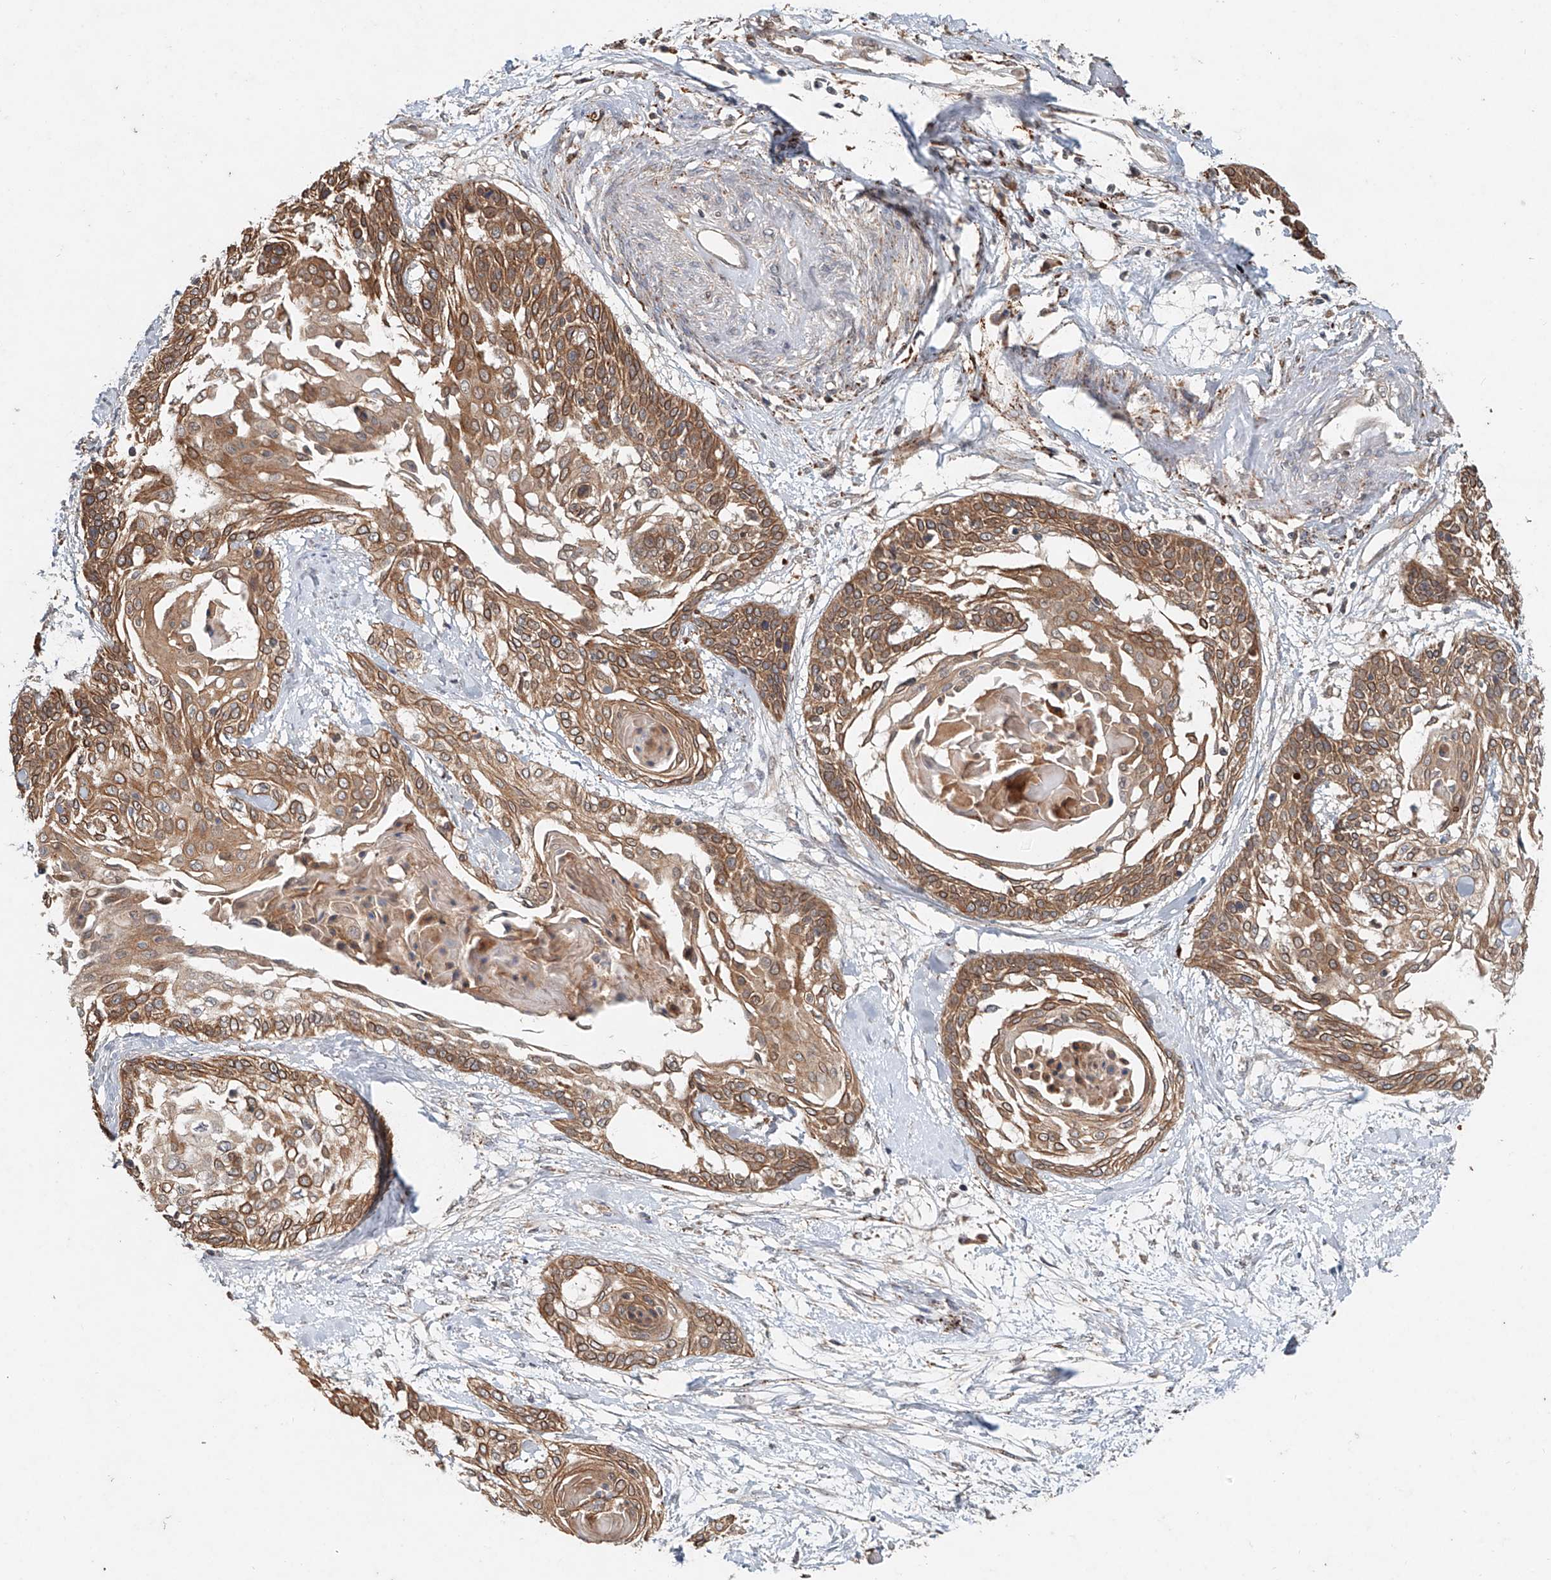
{"staining": {"intensity": "moderate", "quantity": ">75%", "location": "cytoplasmic/membranous"}, "tissue": "cervical cancer", "cell_type": "Tumor cells", "image_type": "cancer", "snomed": [{"axis": "morphology", "description": "Squamous cell carcinoma, NOS"}, {"axis": "topography", "description": "Cervix"}], "caption": "A high-resolution histopathology image shows IHC staining of cervical cancer (squamous cell carcinoma), which demonstrates moderate cytoplasmic/membranous positivity in about >75% of tumor cells. (DAB (3,3'-diaminobenzidine) = brown stain, brightfield microscopy at high magnification).", "gene": "IER5", "patient": {"sex": "female", "age": 57}}